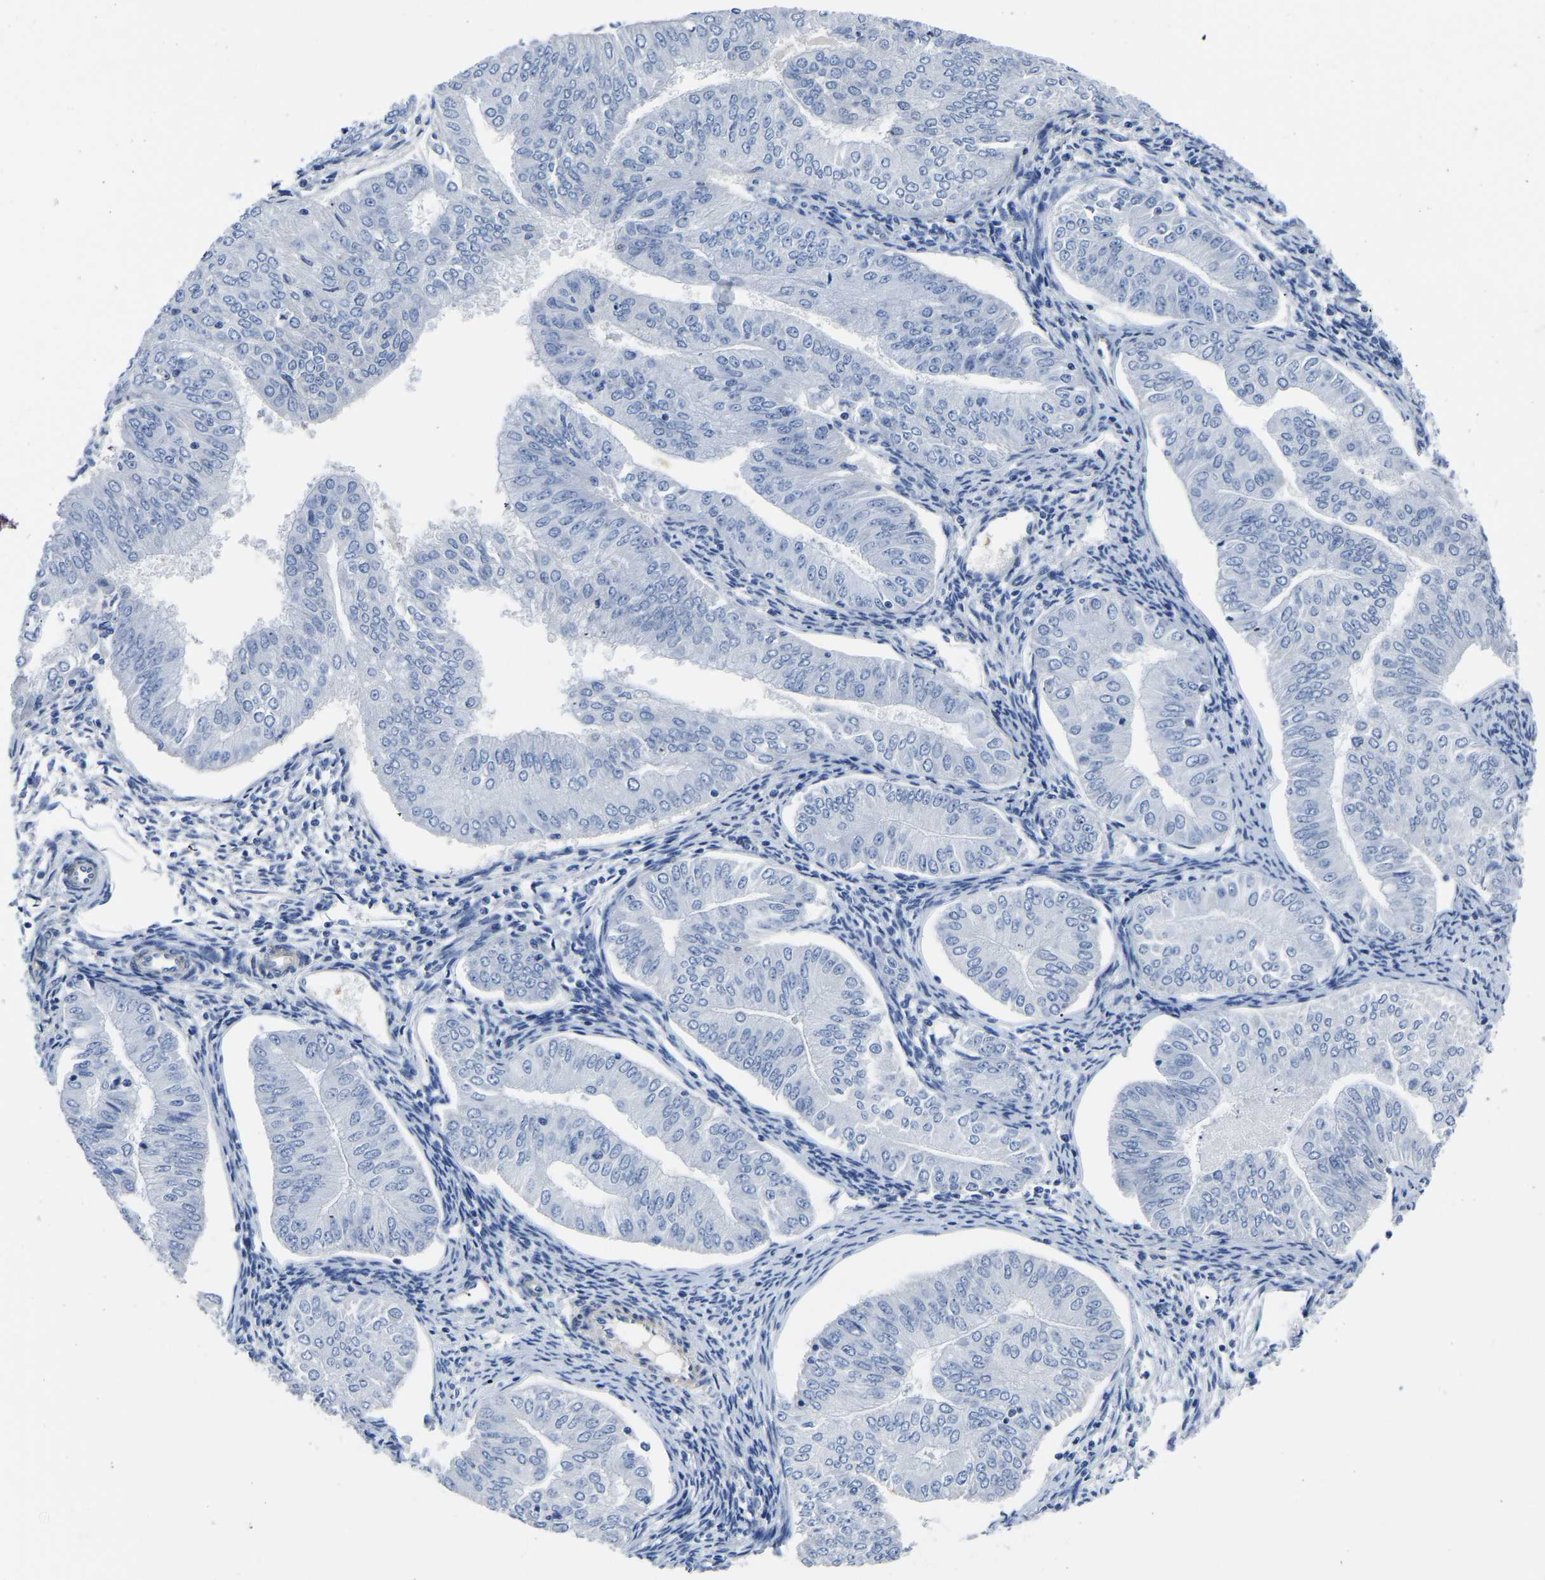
{"staining": {"intensity": "negative", "quantity": "none", "location": "none"}, "tissue": "endometrial cancer", "cell_type": "Tumor cells", "image_type": "cancer", "snomed": [{"axis": "morphology", "description": "Normal tissue, NOS"}, {"axis": "morphology", "description": "Adenocarcinoma, NOS"}, {"axis": "topography", "description": "Endometrium"}], "caption": "An IHC photomicrograph of endometrial cancer (adenocarcinoma) is shown. There is no staining in tumor cells of endometrial cancer (adenocarcinoma).", "gene": "SLC45A3", "patient": {"sex": "female", "age": 53}}